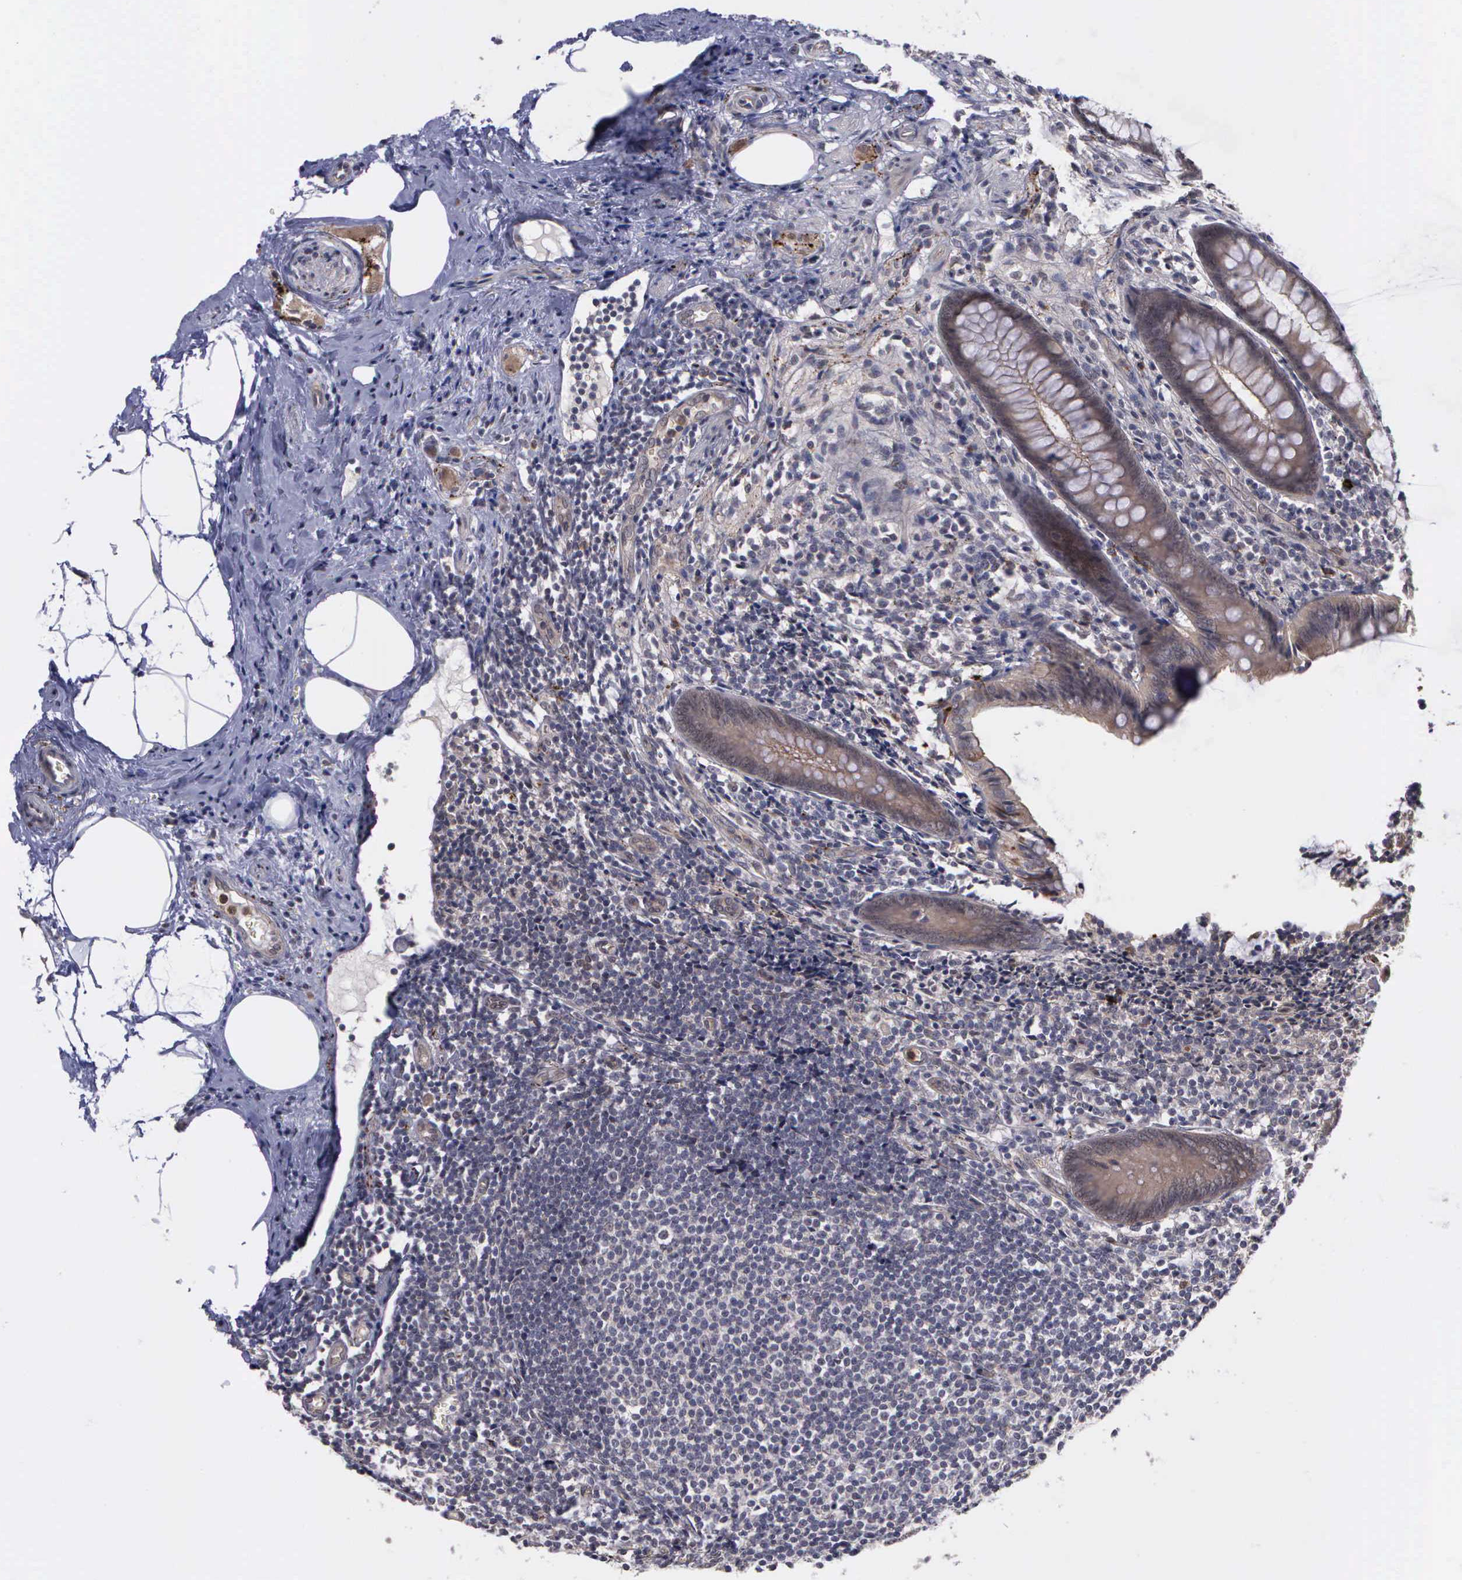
{"staining": {"intensity": "moderate", "quantity": ">75%", "location": "cytoplasmic/membranous"}, "tissue": "appendix", "cell_type": "Glandular cells", "image_type": "normal", "snomed": [{"axis": "morphology", "description": "Normal tissue, NOS"}, {"axis": "topography", "description": "Appendix"}], "caption": "A micrograph showing moderate cytoplasmic/membranous staining in about >75% of glandular cells in normal appendix, as visualized by brown immunohistochemical staining.", "gene": "MAP3K9", "patient": {"sex": "female", "age": 36}}